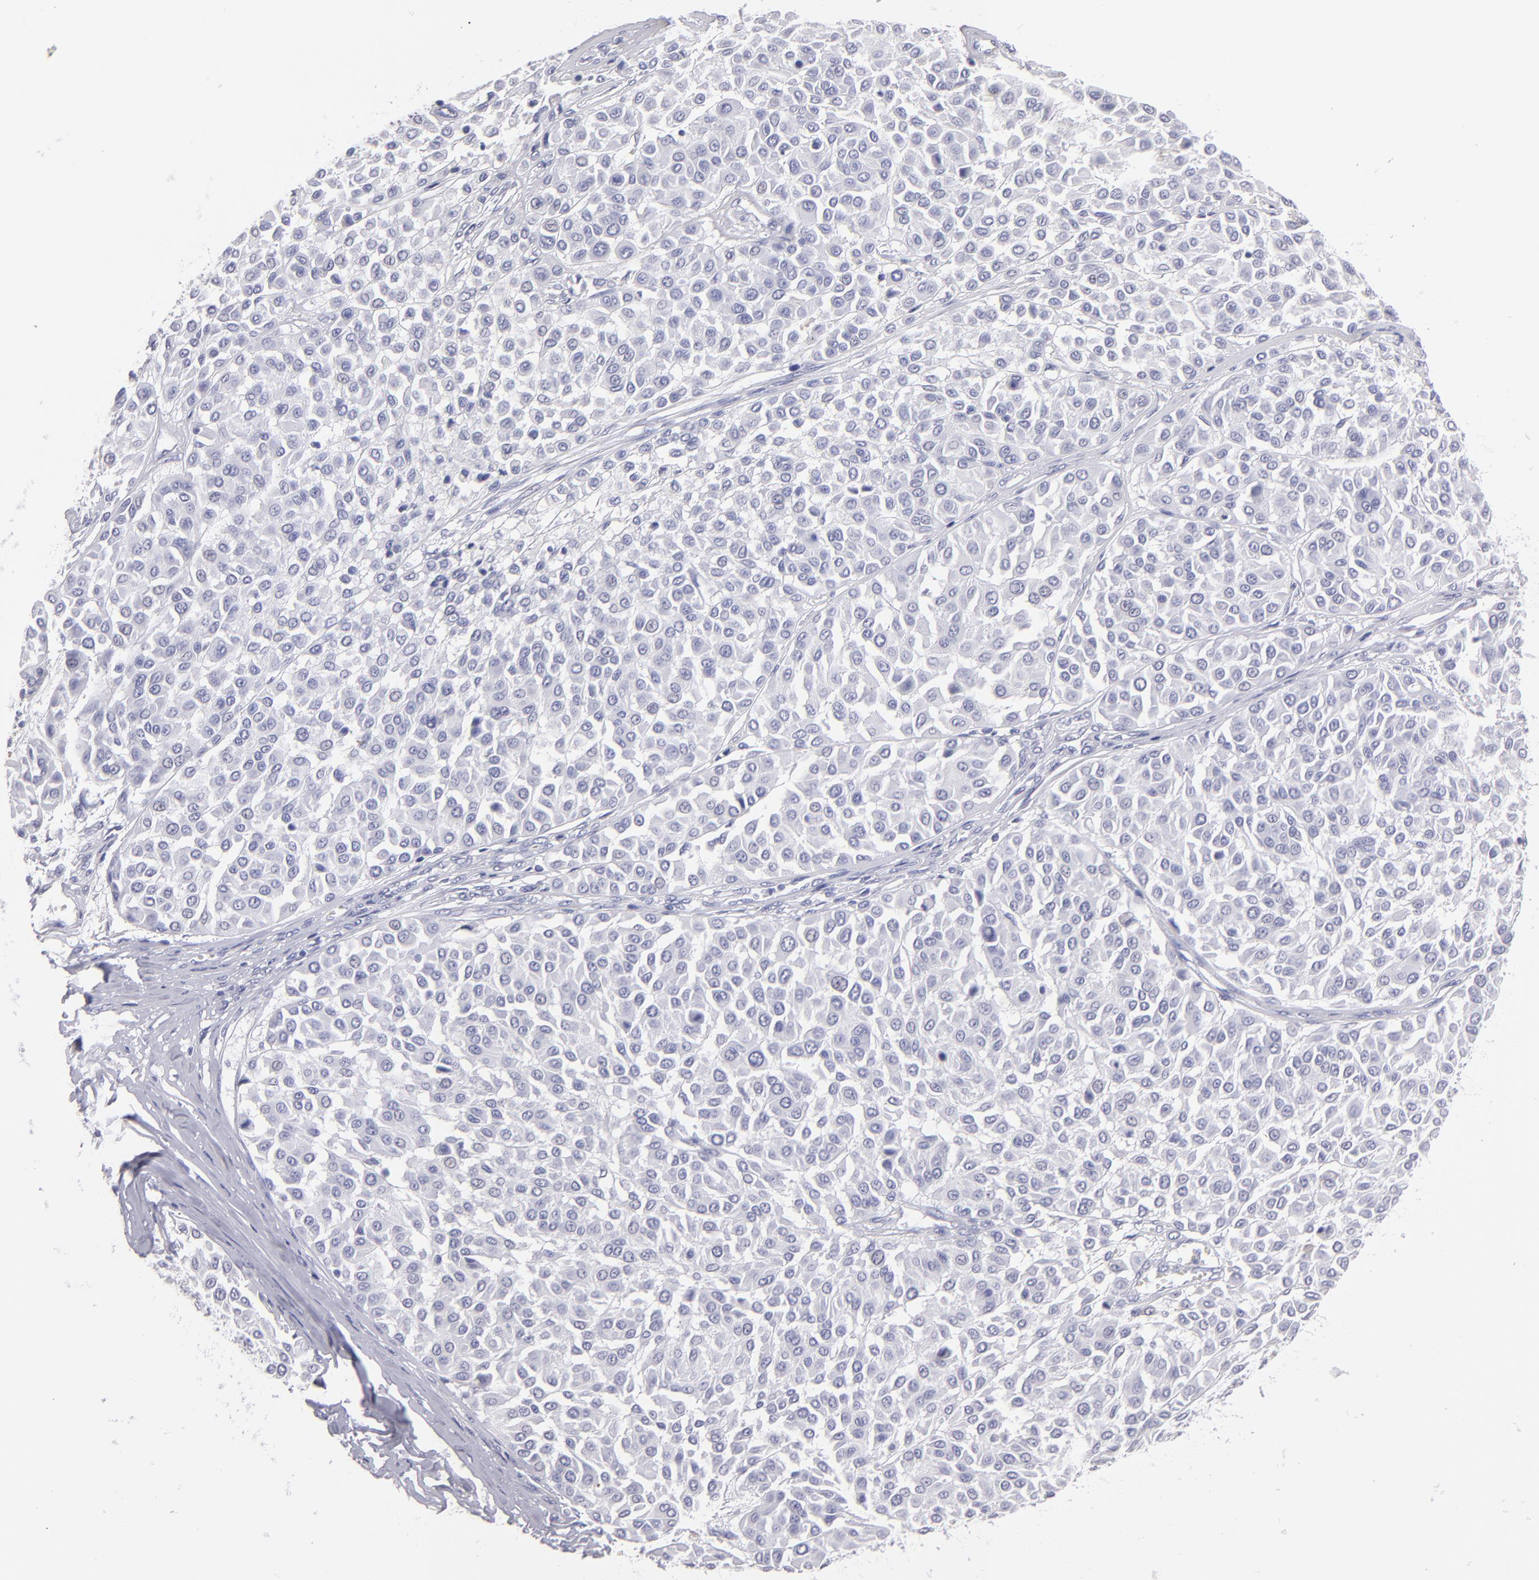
{"staining": {"intensity": "negative", "quantity": "none", "location": "none"}, "tissue": "melanoma", "cell_type": "Tumor cells", "image_type": "cancer", "snomed": [{"axis": "morphology", "description": "Malignant melanoma, Metastatic site"}, {"axis": "topography", "description": "Soft tissue"}], "caption": "Histopathology image shows no protein expression in tumor cells of malignant melanoma (metastatic site) tissue.", "gene": "MB", "patient": {"sex": "male", "age": 41}}